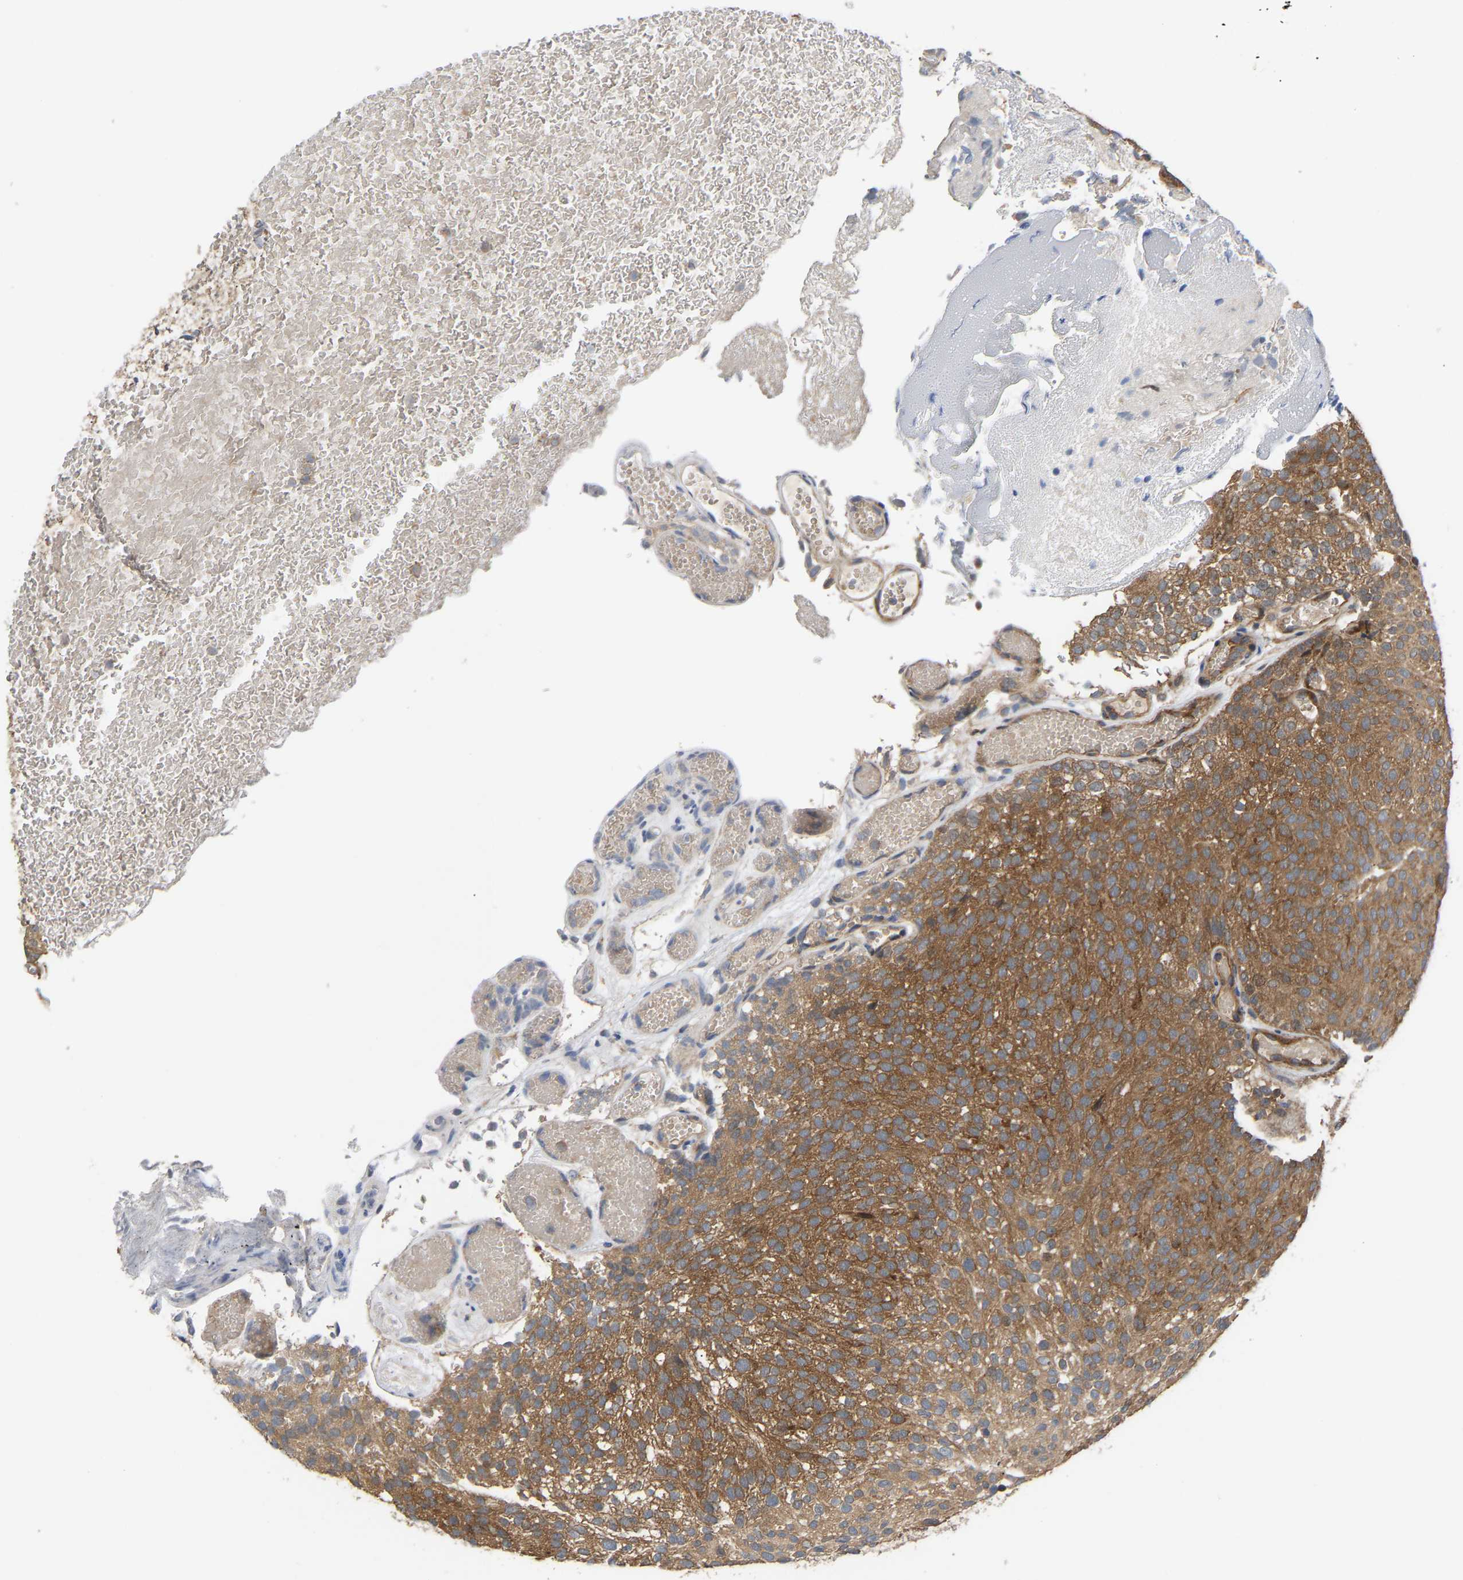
{"staining": {"intensity": "moderate", "quantity": ">75%", "location": "cytoplasmic/membranous"}, "tissue": "urothelial cancer", "cell_type": "Tumor cells", "image_type": "cancer", "snomed": [{"axis": "morphology", "description": "Urothelial carcinoma, Low grade"}, {"axis": "topography", "description": "Urinary bladder"}], "caption": "High-magnification brightfield microscopy of low-grade urothelial carcinoma stained with DAB (brown) and counterstained with hematoxylin (blue). tumor cells exhibit moderate cytoplasmic/membranous expression is seen in approximately>75% of cells.", "gene": "LAPTM4B", "patient": {"sex": "male", "age": 78}}